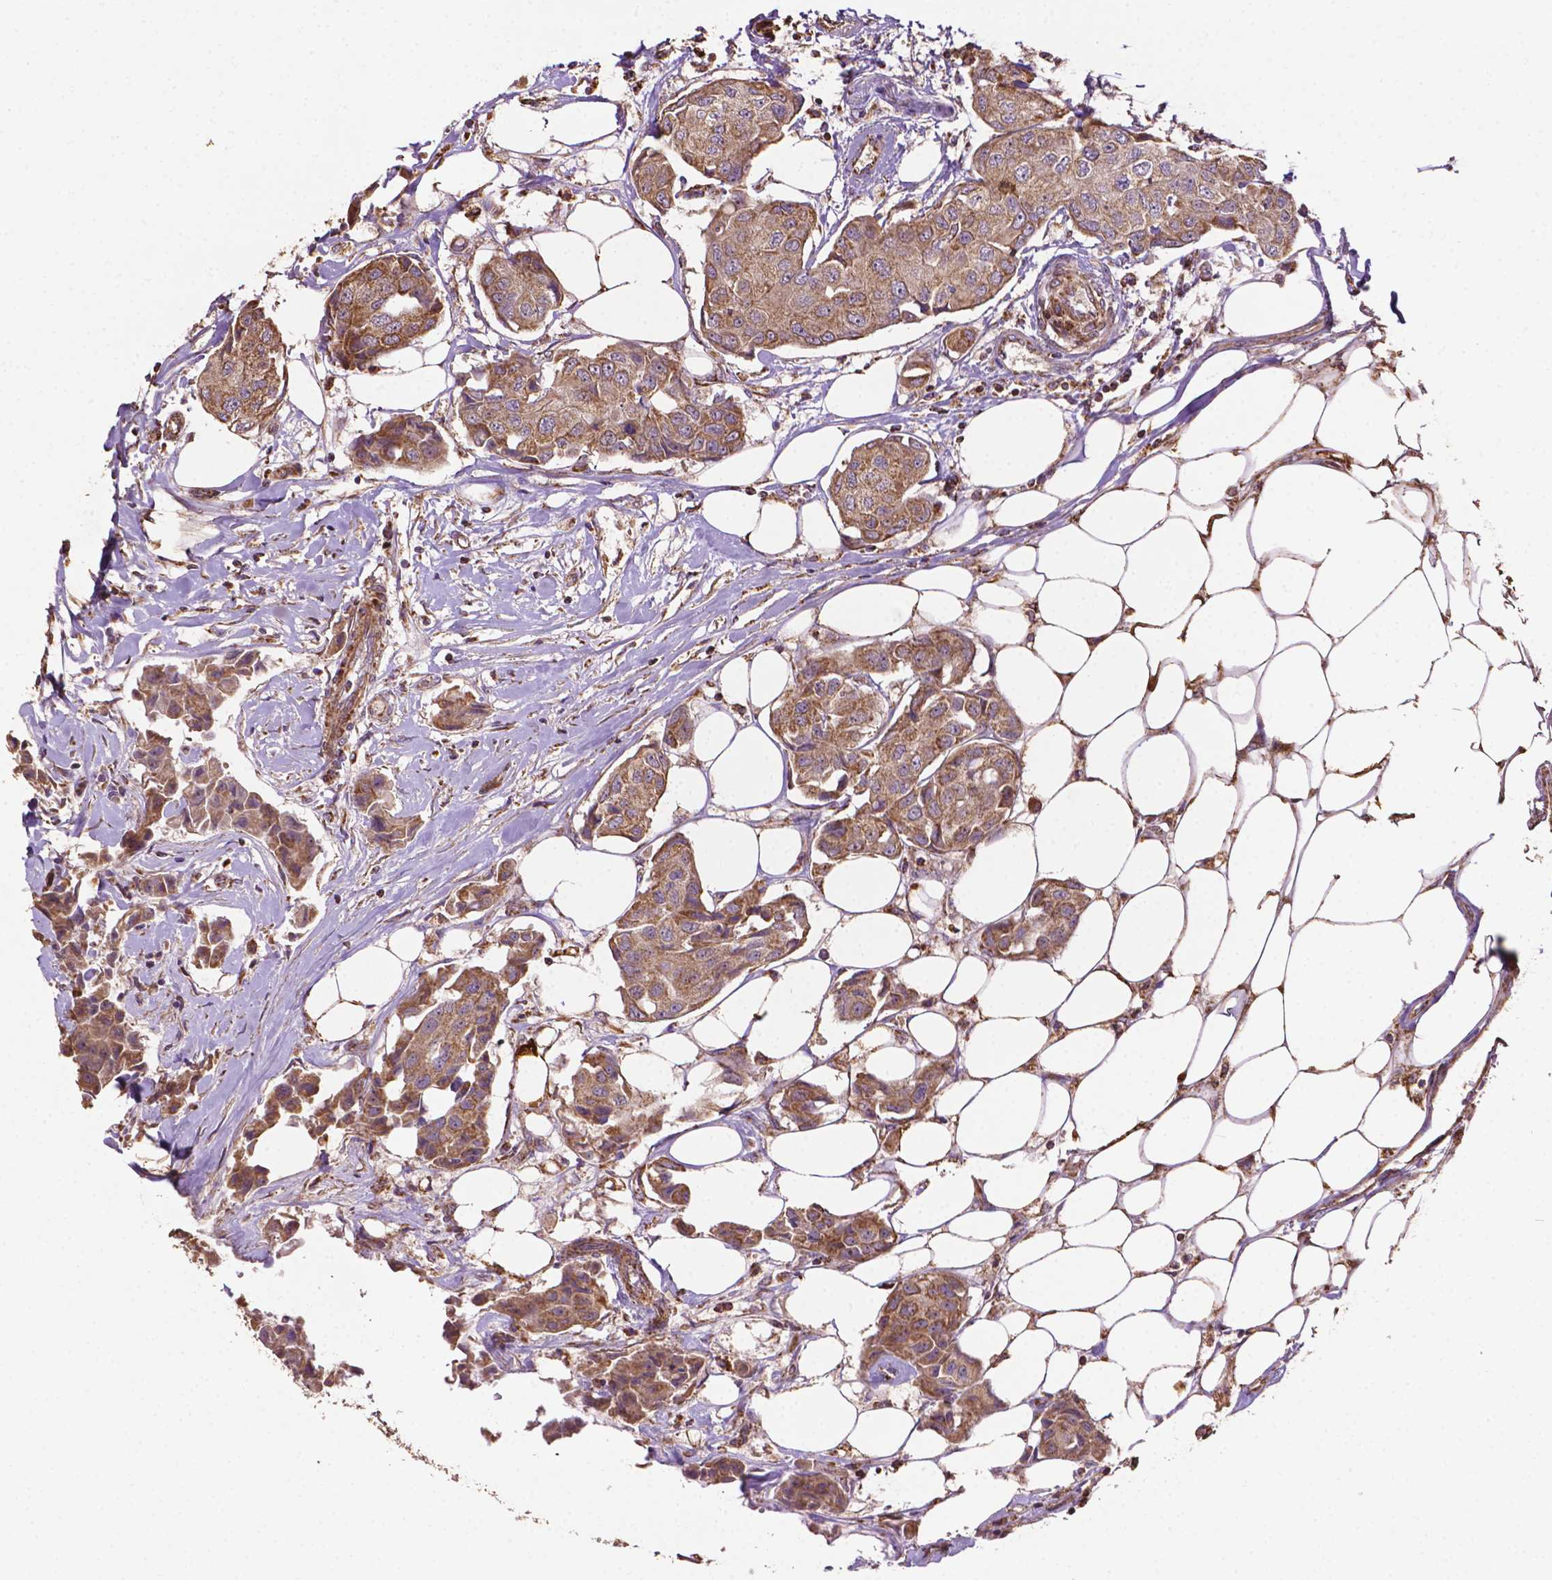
{"staining": {"intensity": "moderate", "quantity": ">75%", "location": "cytoplasmic/membranous"}, "tissue": "breast cancer", "cell_type": "Tumor cells", "image_type": "cancer", "snomed": [{"axis": "morphology", "description": "Duct carcinoma"}, {"axis": "topography", "description": "Breast"}, {"axis": "topography", "description": "Lymph node"}], "caption": "The photomicrograph shows staining of breast cancer, revealing moderate cytoplasmic/membranous protein expression (brown color) within tumor cells.", "gene": "LRR1", "patient": {"sex": "female", "age": 80}}